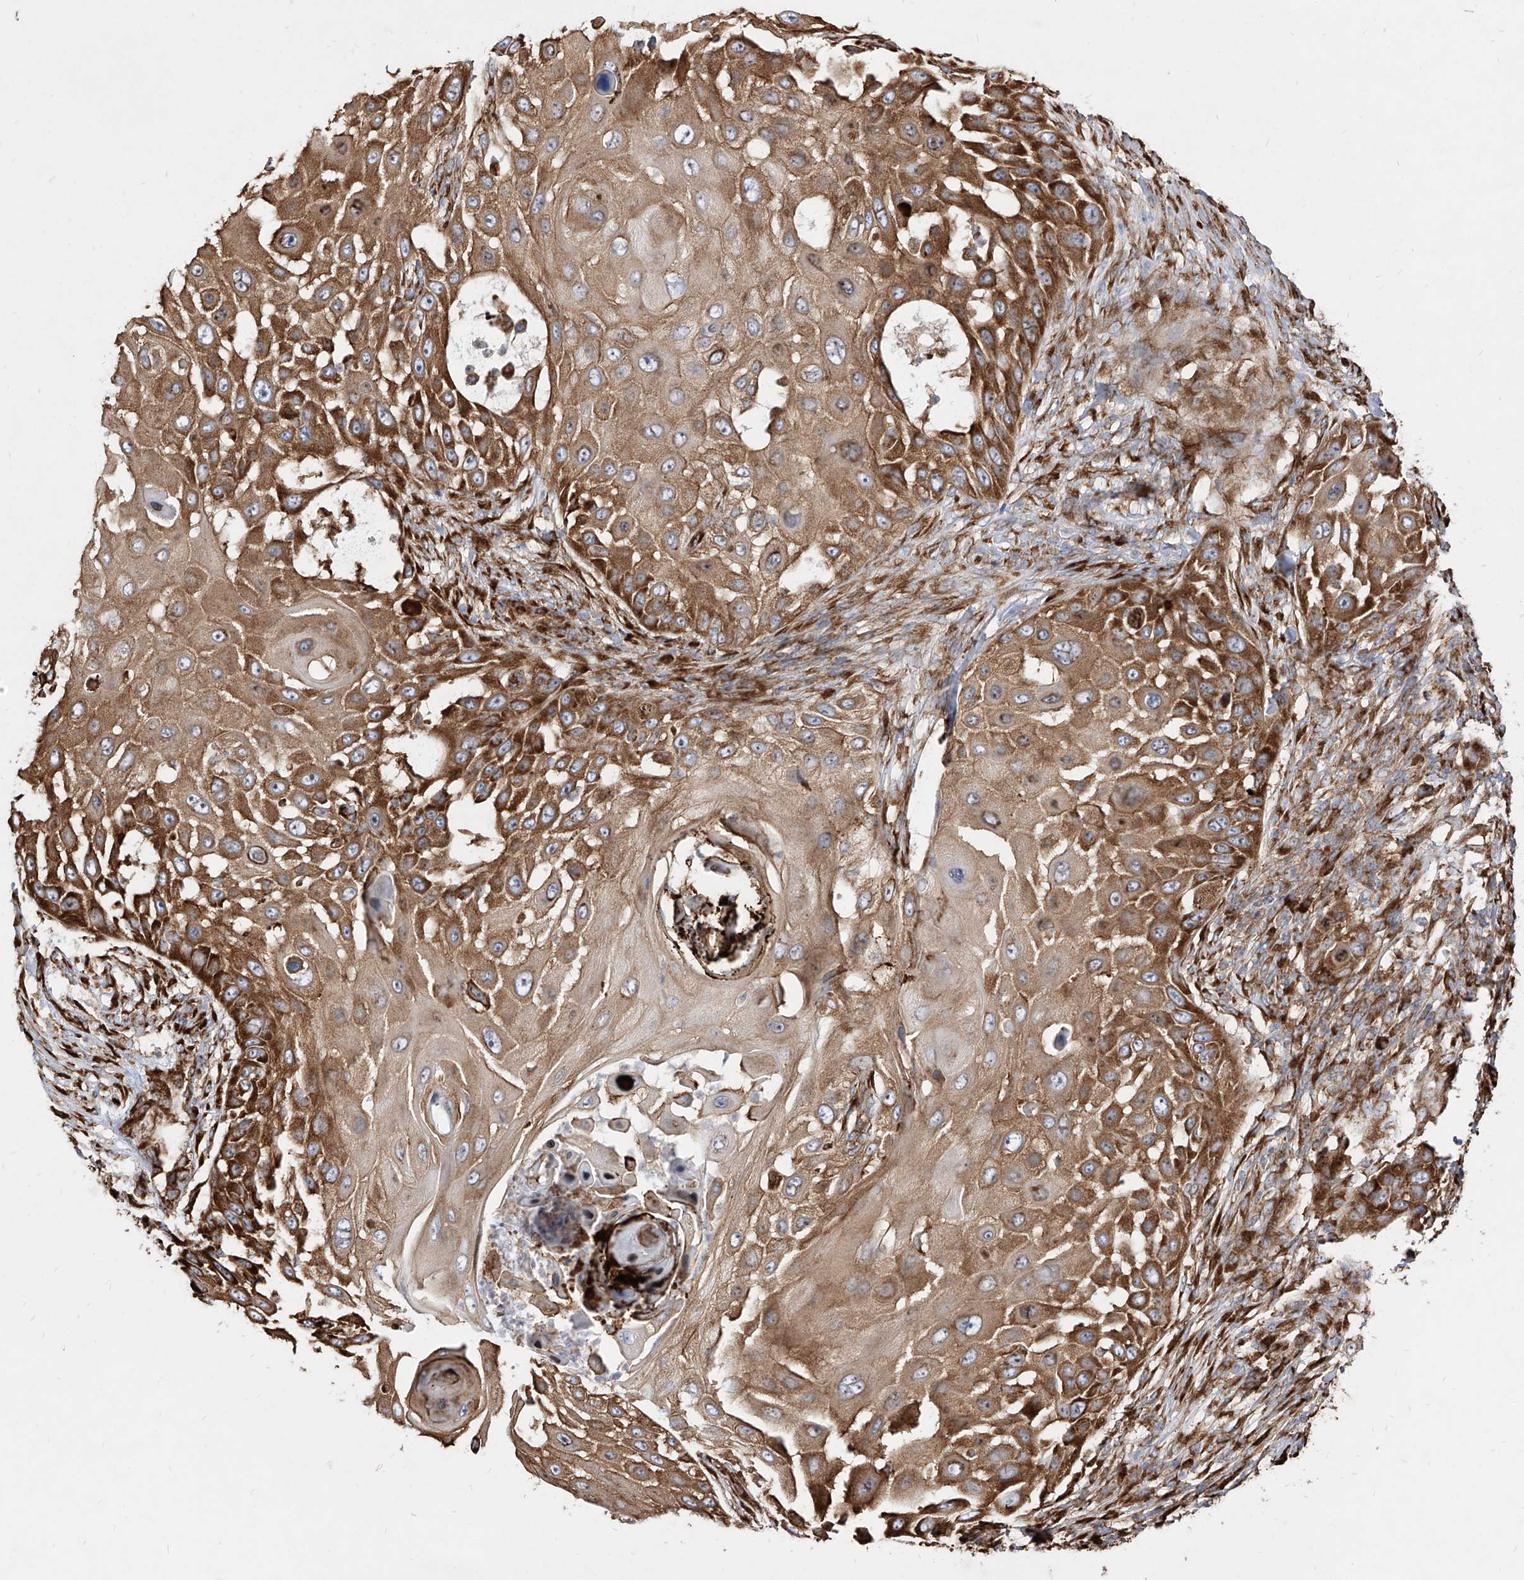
{"staining": {"intensity": "strong", "quantity": ">75%", "location": "cytoplasmic/membranous"}, "tissue": "skin cancer", "cell_type": "Tumor cells", "image_type": "cancer", "snomed": [{"axis": "morphology", "description": "Squamous cell carcinoma, NOS"}, {"axis": "topography", "description": "Skin"}], "caption": "Skin squamous cell carcinoma tissue shows strong cytoplasmic/membranous staining in about >75% of tumor cells, visualized by immunohistochemistry.", "gene": "RPS25", "patient": {"sex": "female", "age": 44}}